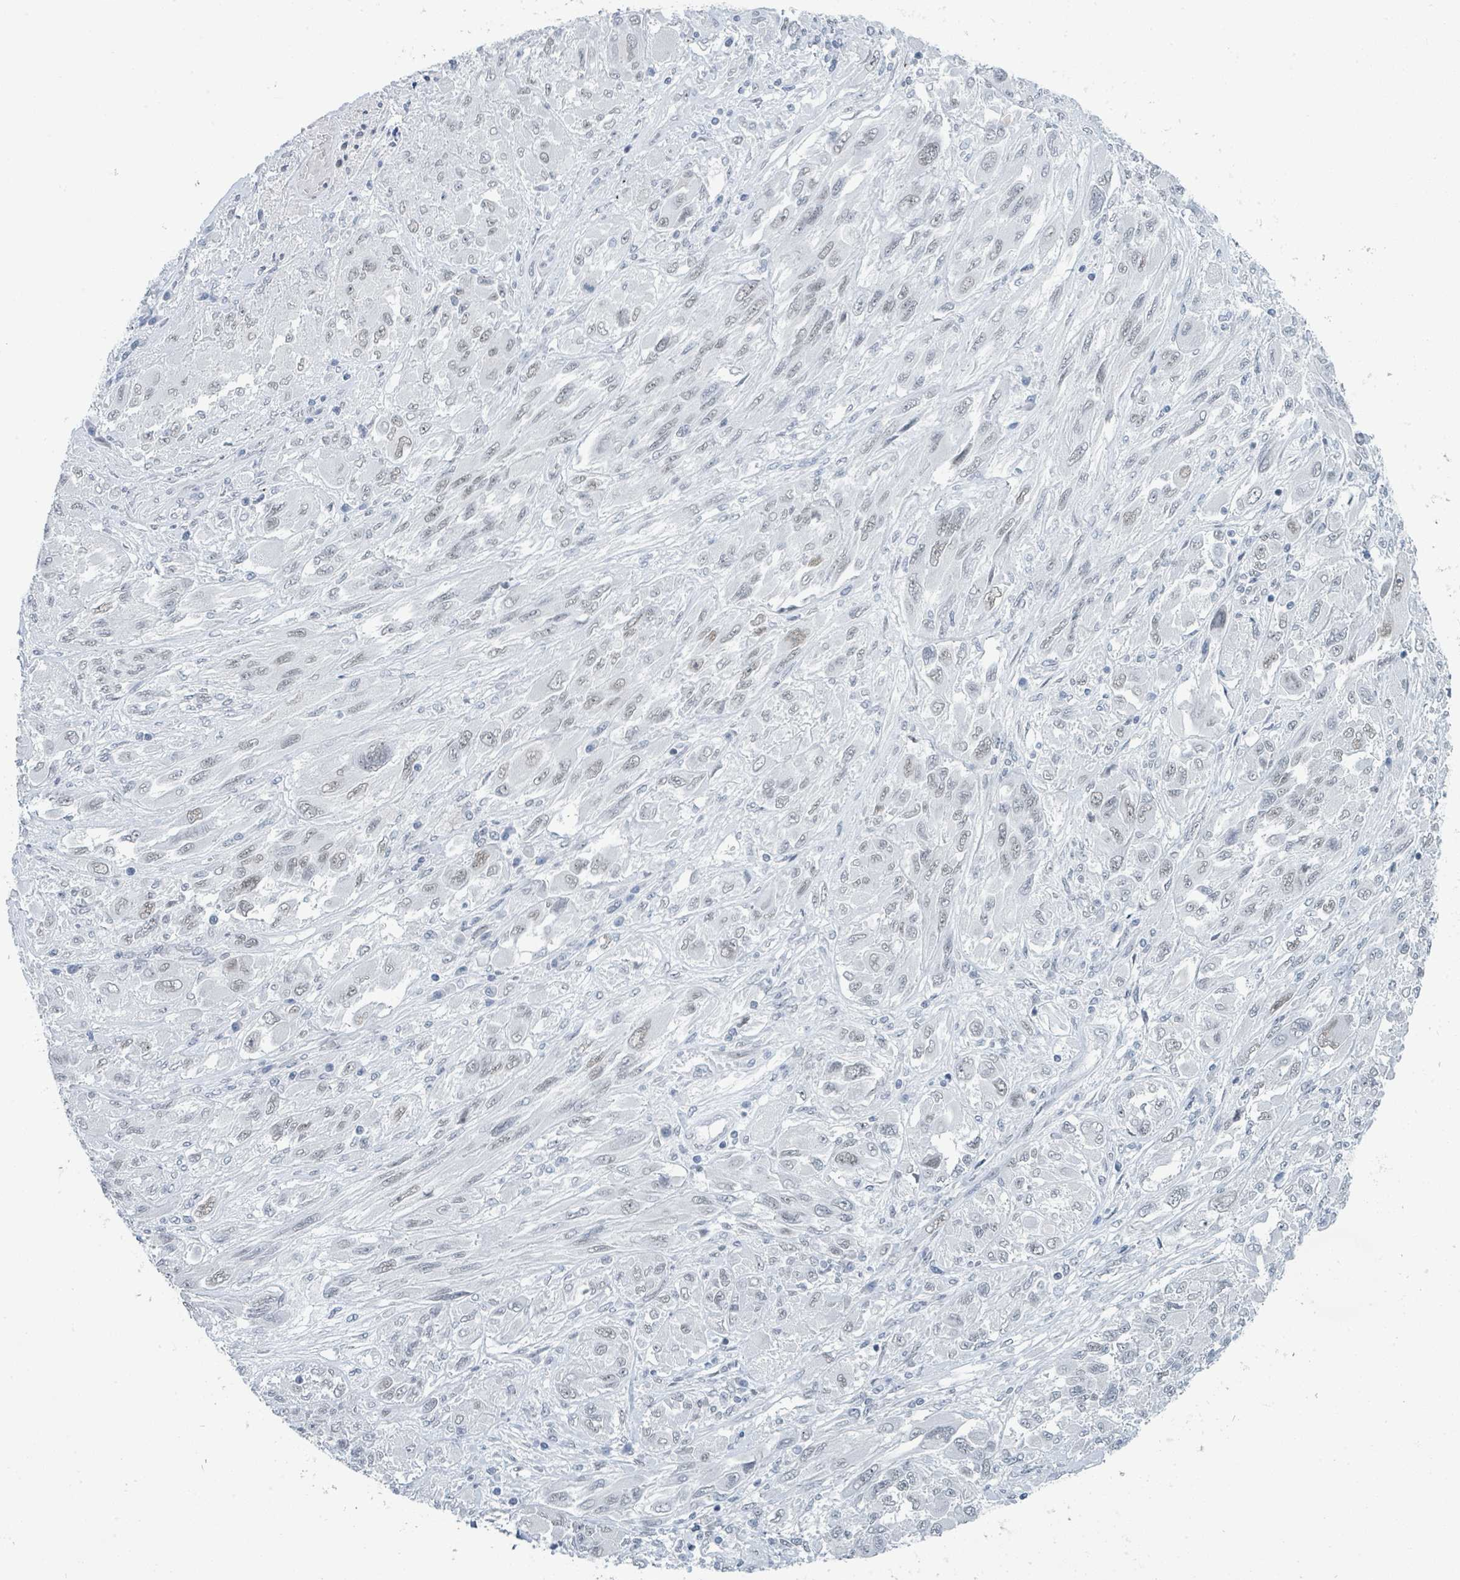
{"staining": {"intensity": "negative", "quantity": "none", "location": "none"}, "tissue": "melanoma", "cell_type": "Tumor cells", "image_type": "cancer", "snomed": [{"axis": "morphology", "description": "Malignant melanoma, NOS"}, {"axis": "topography", "description": "Skin"}], "caption": "Immunohistochemical staining of melanoma exhibits no significant staining in tumor cells.", "gene": "EHMT2", "patient": {"sex": "female", "age": 91}}